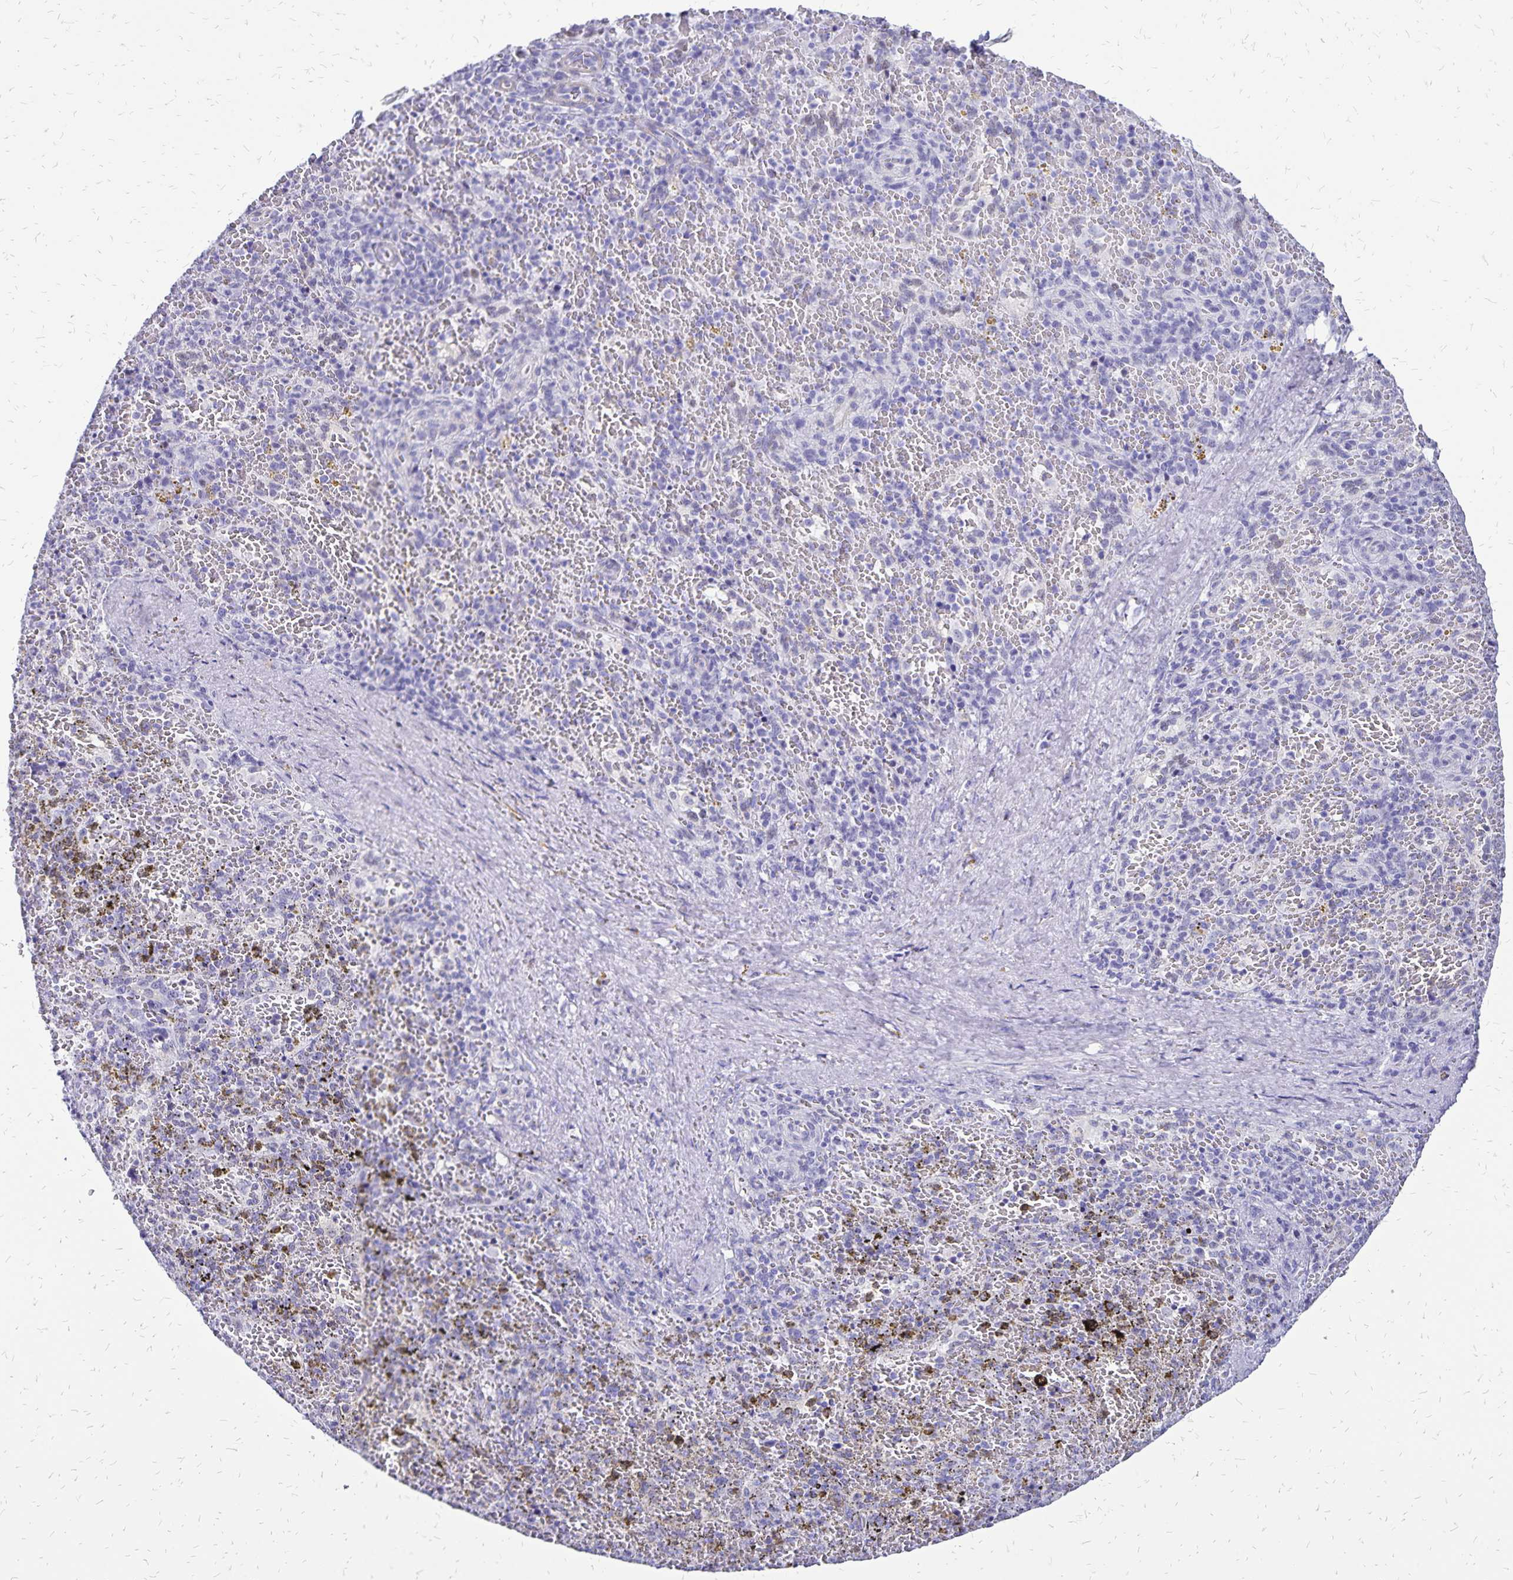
{"staining": {"intensity": "negative", "quantity": "none", "location": "none"}, "tissue": "spleen", "cell_type": "Cells in red pulp", "image_type": "normal", "snomed": [{"axis": "morphology", "description": "Normal tissue, NOS"}, {"axis": "topography", "description": "Spleen"}], "caption": "Immunohistochemical staining of unremarkable spleen reveals no significant staining in cells in red pulp. (DAB immunohistochemistry (IHC) visualized using brightfield microscopy, high magnification).", "gene": "HMGB3", "patient": {"sex": "female", "age": 50}}